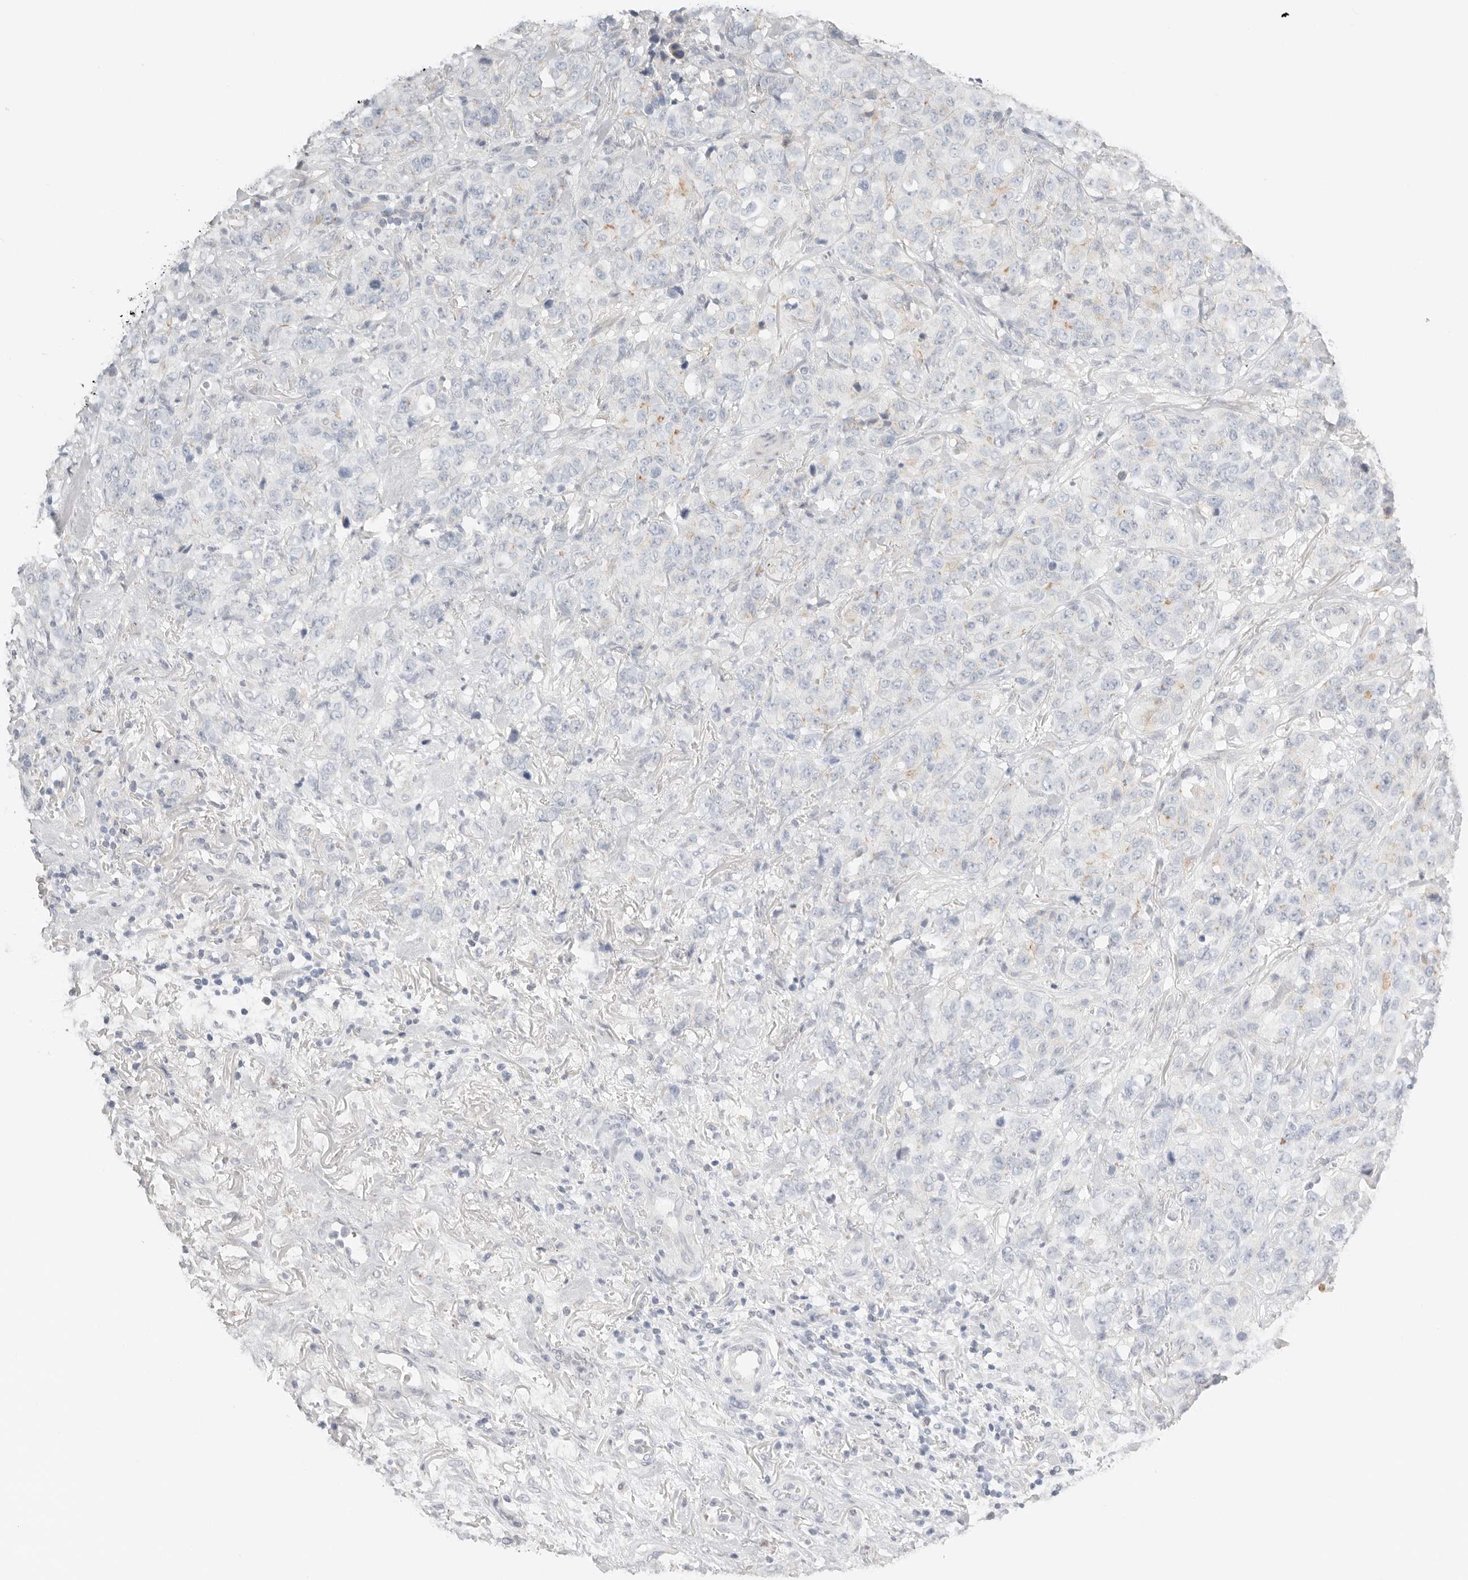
{"staining": {"intensity": "negative", "quantity": "none", "location": "none"}, "tissue": "stomach cancer", "cell_type": "Tumor cells", "image_type": "cancer", "snomed": [{"axis": "morphology", "description": "Adenocarcinoma, NOS"}, {"axis": "topography", "description": "Stomach"}], "caption": "Image shows no protein expression in tumor cells of stomach cancer tissue.", "gene": "CEP120", "patient": {"sex": "male", "age": 48}}